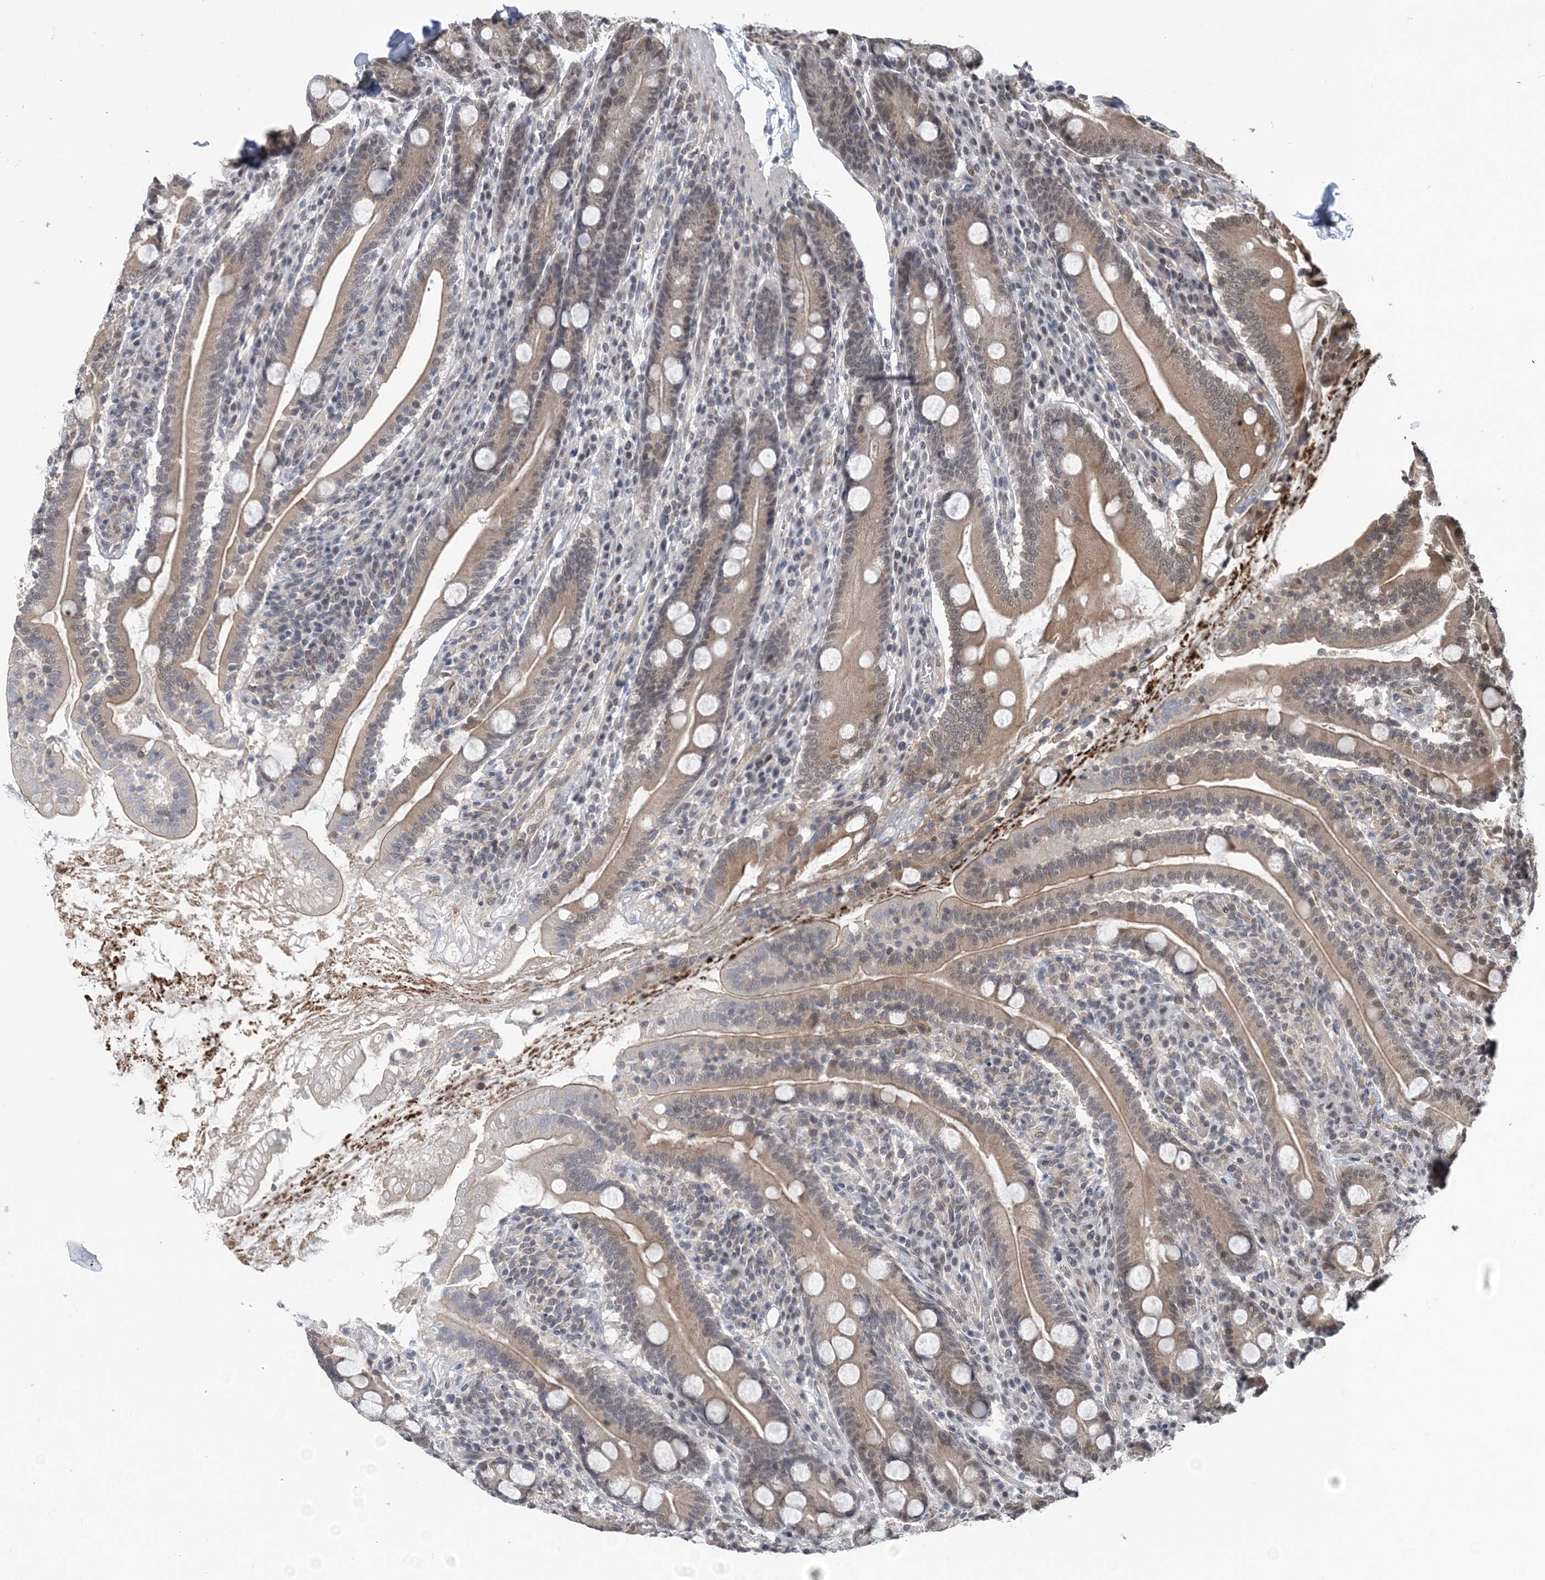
{"staining": {"intensity": "weak", "quantity": ">75%", "location": "cytoplasmic/membranous,nuclear"}, "tissue": "duodenum", "cell_type": "Glandular cells", "image_type": "normal", "snomed": [{"axis": "morphology", "description": "Normal tissue, NOS"}, {"axis": "topography", "description": "Duodenum"}], "caption": "Glandular cells display weak cytoplasmic/membranous,nuclear expression in about >75% of cells in normal duodenum.", "gene": "CCDC152", "patient": {"sex": "male", "age": 35}}